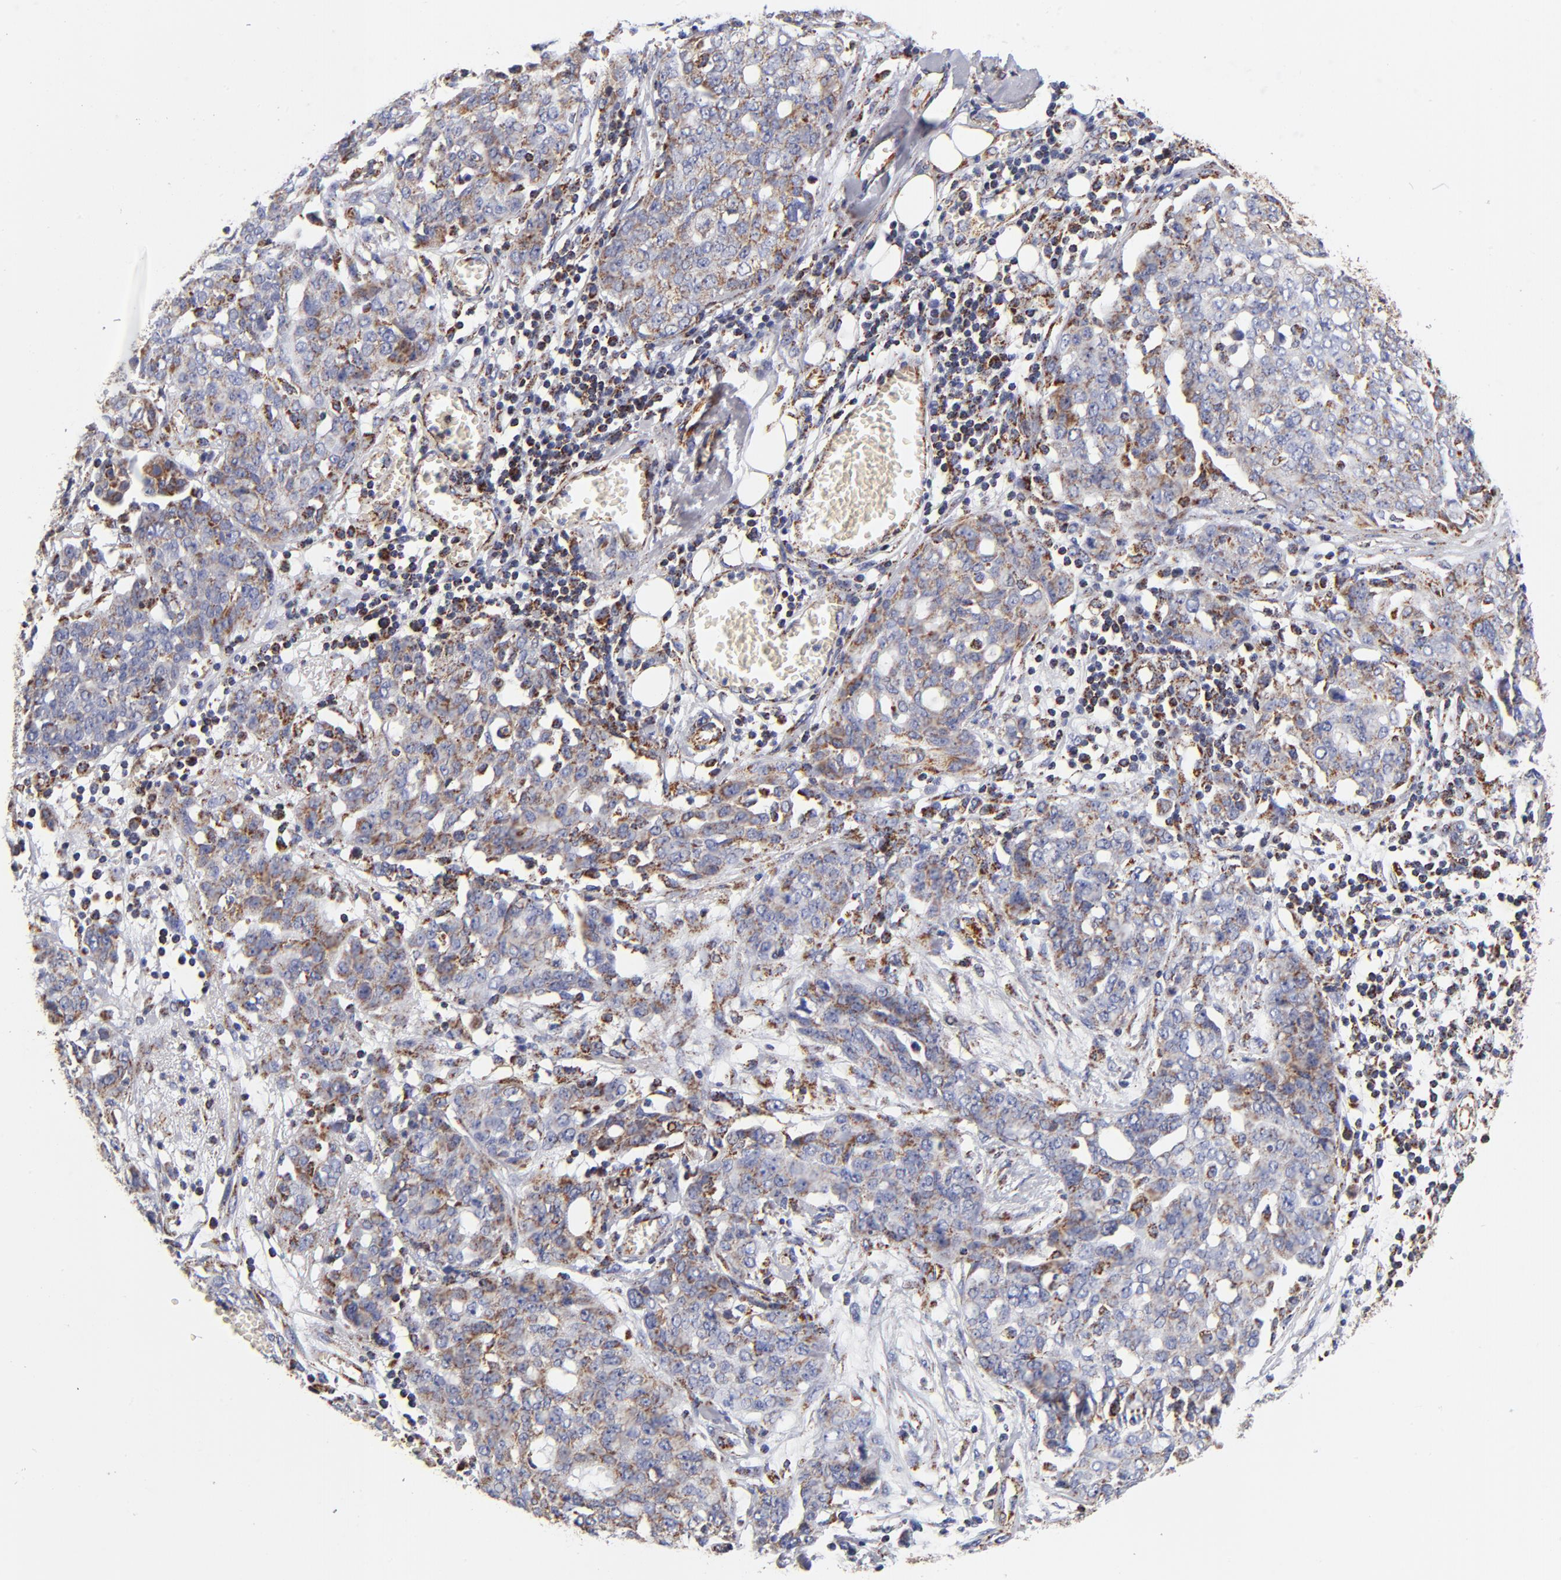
{"staining": {"intensity": "moderate", "quantity": ">75%", "location": "cytoplasmic/membranous"}, "tissue": "ovarian cancer", "cell_type": "Tumor cells", "image_type": "cancer", "snomed": [{"axis": "morphology", "description": "Cystadenocarcinoma, serous, NOS"}, {"axis": "topography", "description": "Soft tissue"}, {"axis": "topography", "description": "Ovary"}], "caption": "Moderate cytoplasmic/membranous staining for a protein is present in about >75% of tumor cells of ovarian serous cystadenocarcinoma using IHC.", "gene": "ECHS1", "patient": {"sex": "female", "age": 57}}